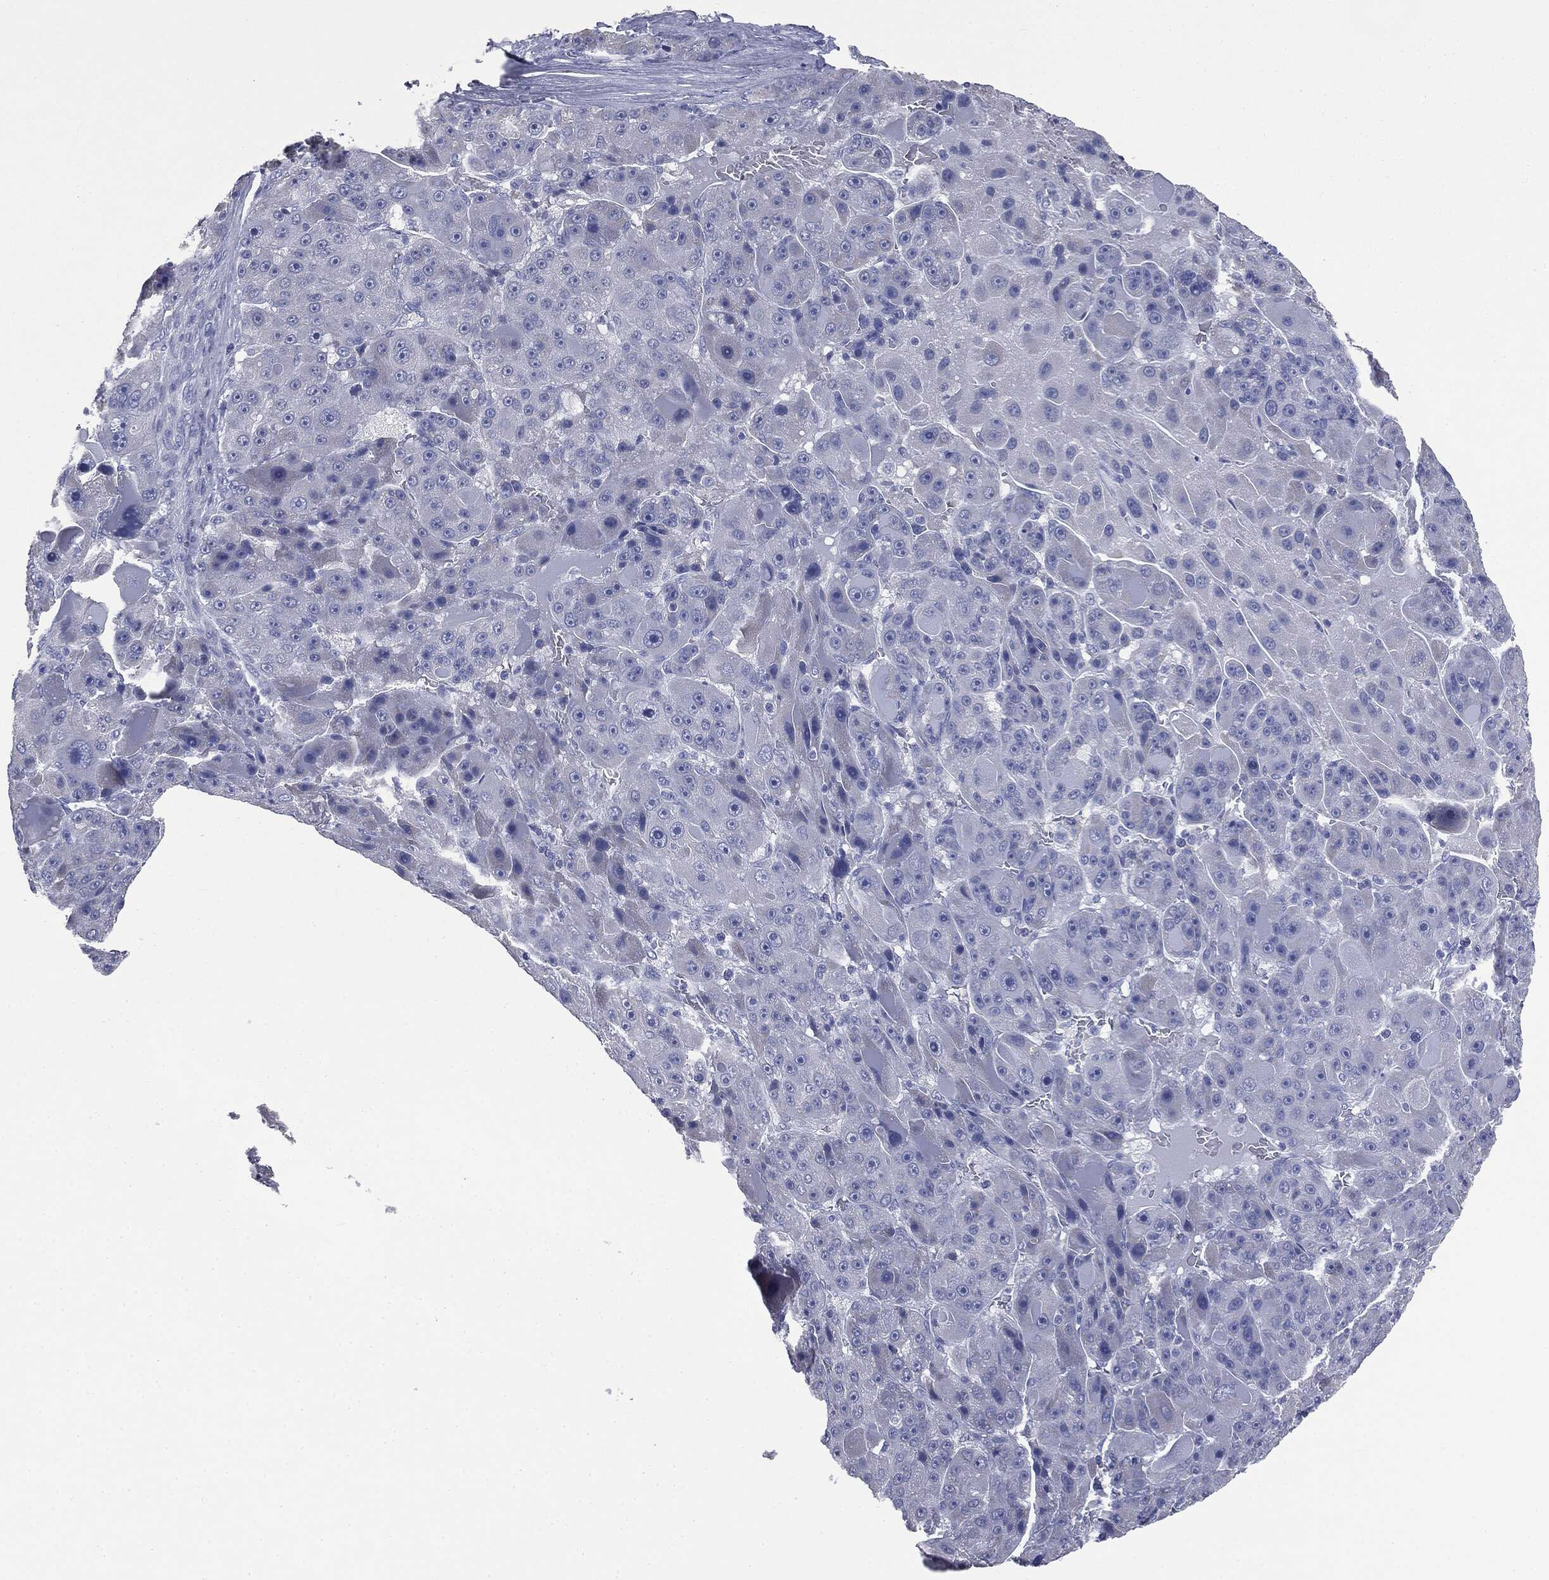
{"staining": {"intensity": "negative", "quantity": "none", "location": "none"}, "tissue": "liver cancer", "cell_type": "Tumor cells", "image_type": "cancer", "snomed": [{"axis": "morphology", "description": "Carcinoma, Hepatocellular, NOS"}, {"axis": "topography", "description": "Liver"}], "caption": "There is no significant positivity in tumor cells of liver cancer.", "gene": "ATP2A1", "patient": {"sex": "male", "age": 76}}